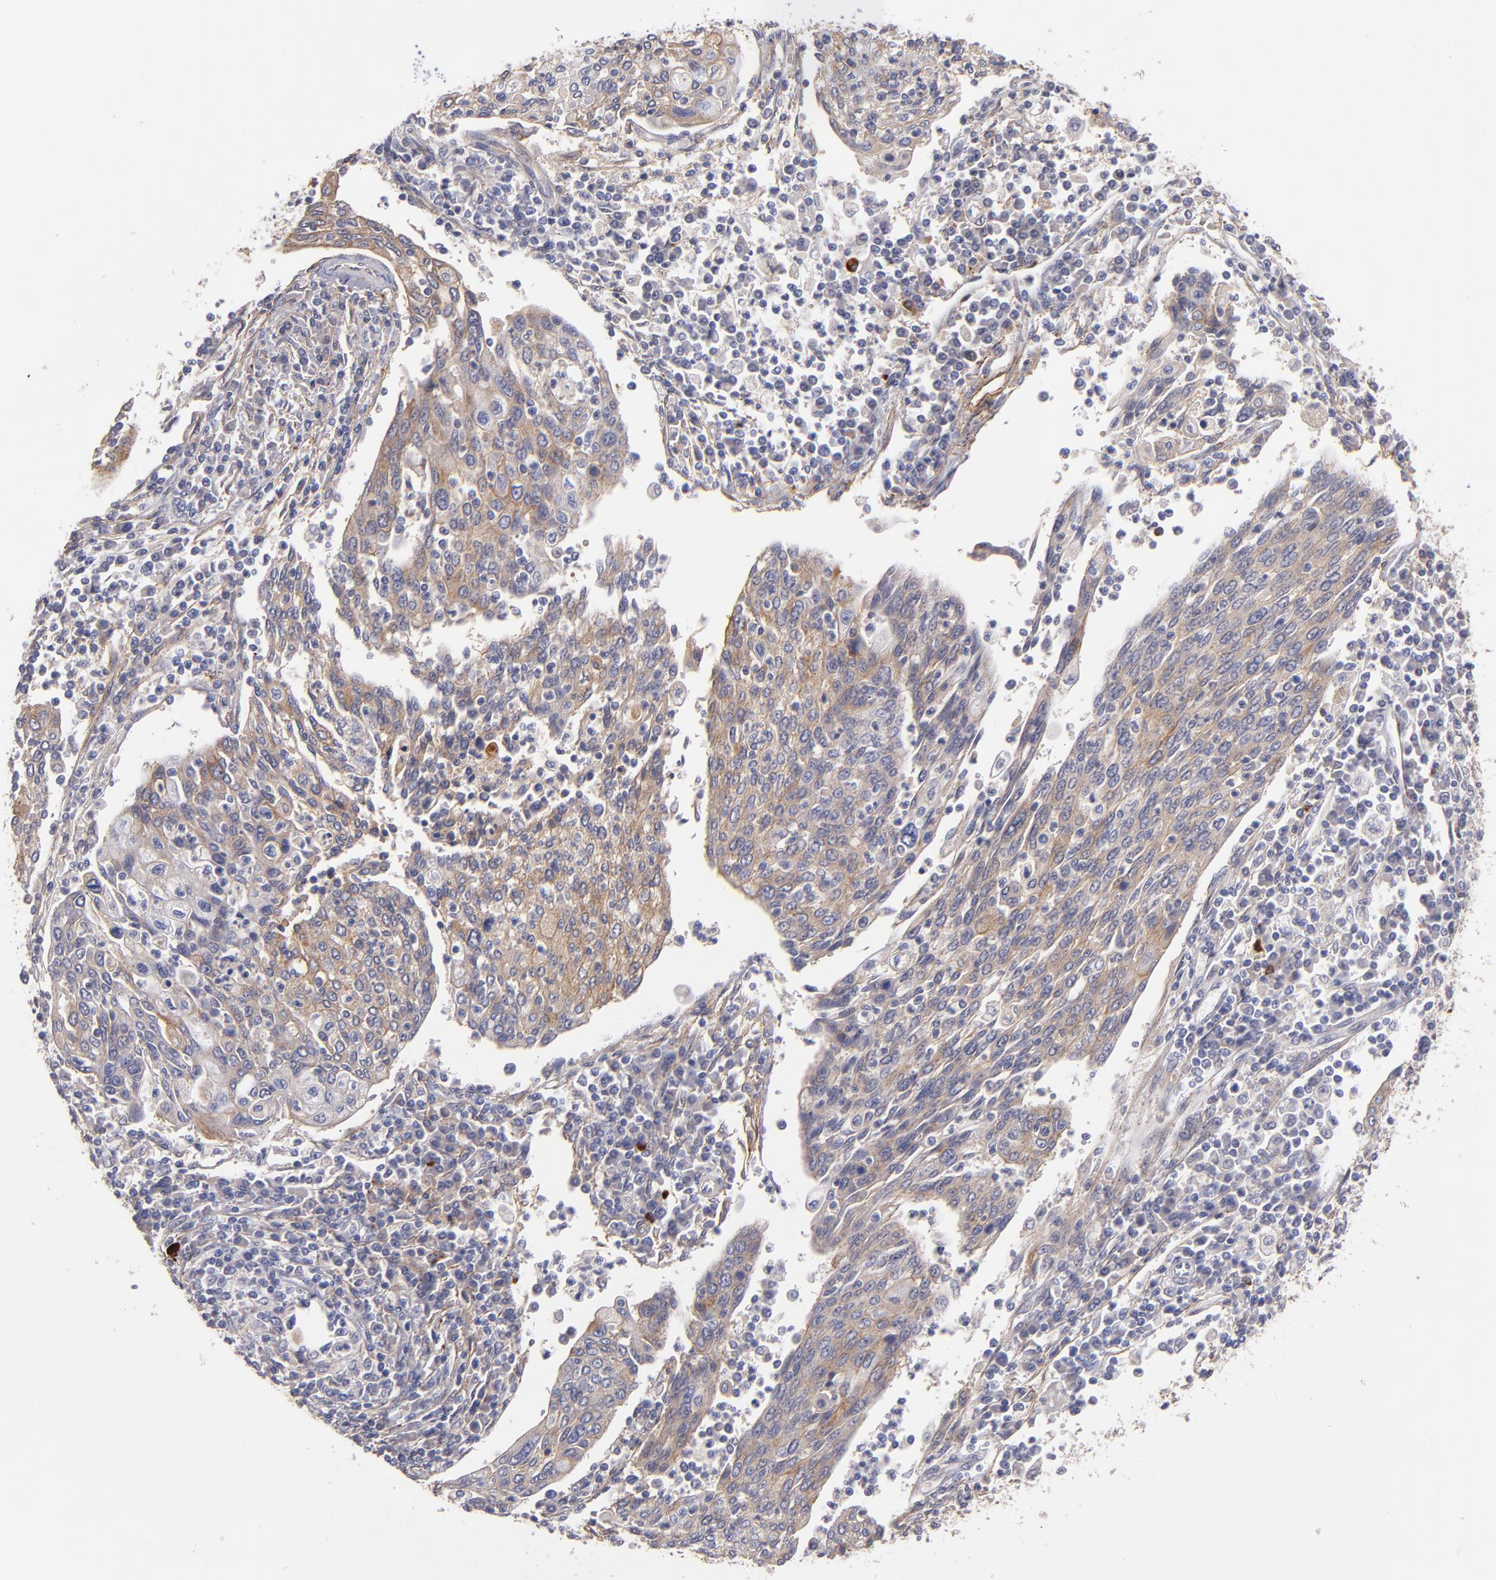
{"staining": {"intensity": "weak", "quantity": "25%-75%", "location": "cytoplasmic/membranous"}, "tissue": "cervical cancer", "cell_type": "Tumor cells", "image_type": "cancer", "snomed": [{"axis": "morphology", "description": "Squamous cell carcinoma, NOS"}, {"axis": "topography", "description": "Cervix"}], "caption": "This histopathology image demonstrates immunohistochemistry (IHC) staining of human cervical squamous cell carcinoma, with low weak cytoplasmic/membranous positivity in about 25%-75% of tumor cells.", "gene": "PLSCR4", "patient": {"sex": "female", "age": 40}}